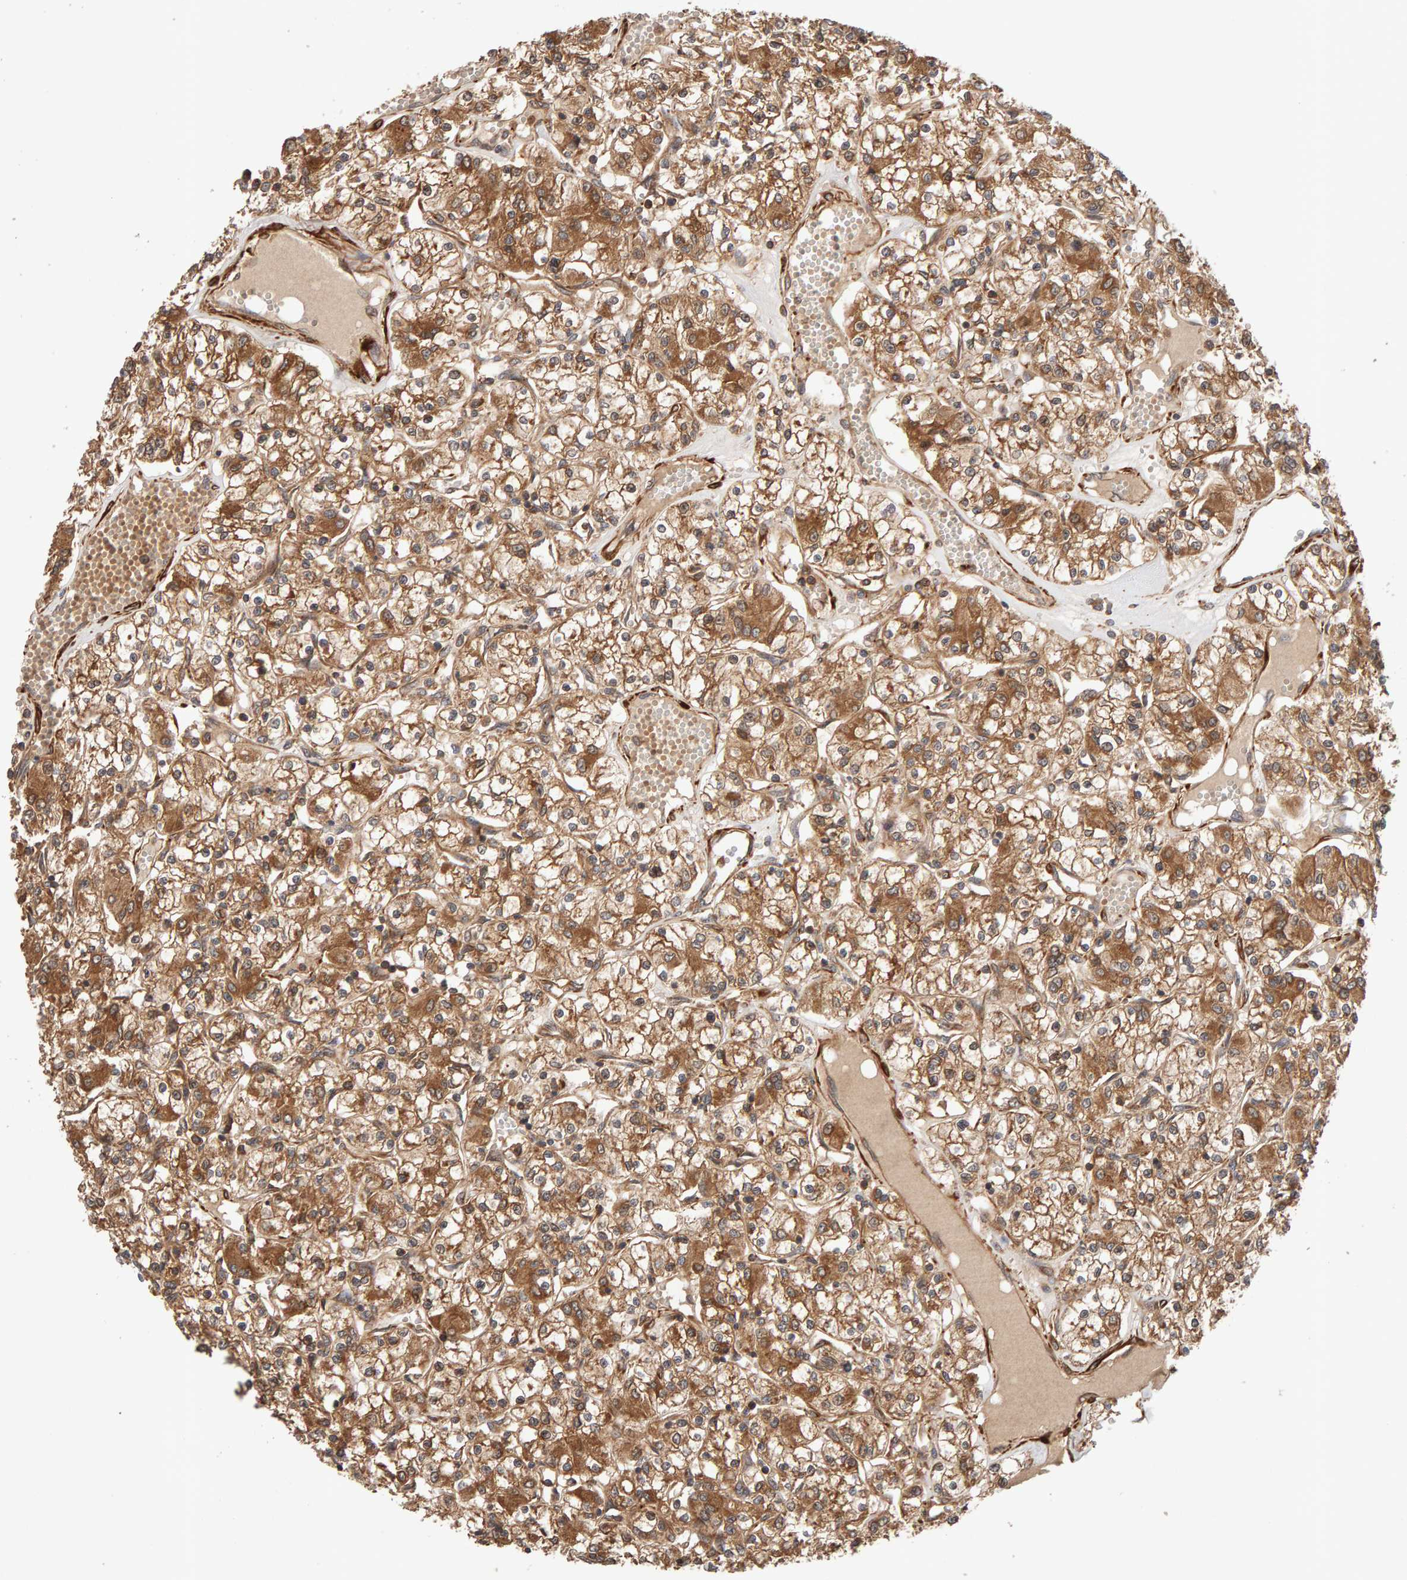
{"staining": {"intensity": "moderate", "quantity": ">75%", "location": "cytoplasmic/membranous"}, "tissue": "renal cancer", "cell_type": "Tumor cells", "image_type": "cancer", "snomed": [{"axis": "morphology", "description": "Adenocarcinoma, NOS"}, {"axis": "topography", "description": "Kidney"}], "caption": "Moderate cytoplasmic/membranous staining for a protein is present in approximately >75% of tumor cells of renal cancer using immunohistochemistry (IHC).", "gene": "SYNRG", "patient": {"sex": "female", "age": 59}}